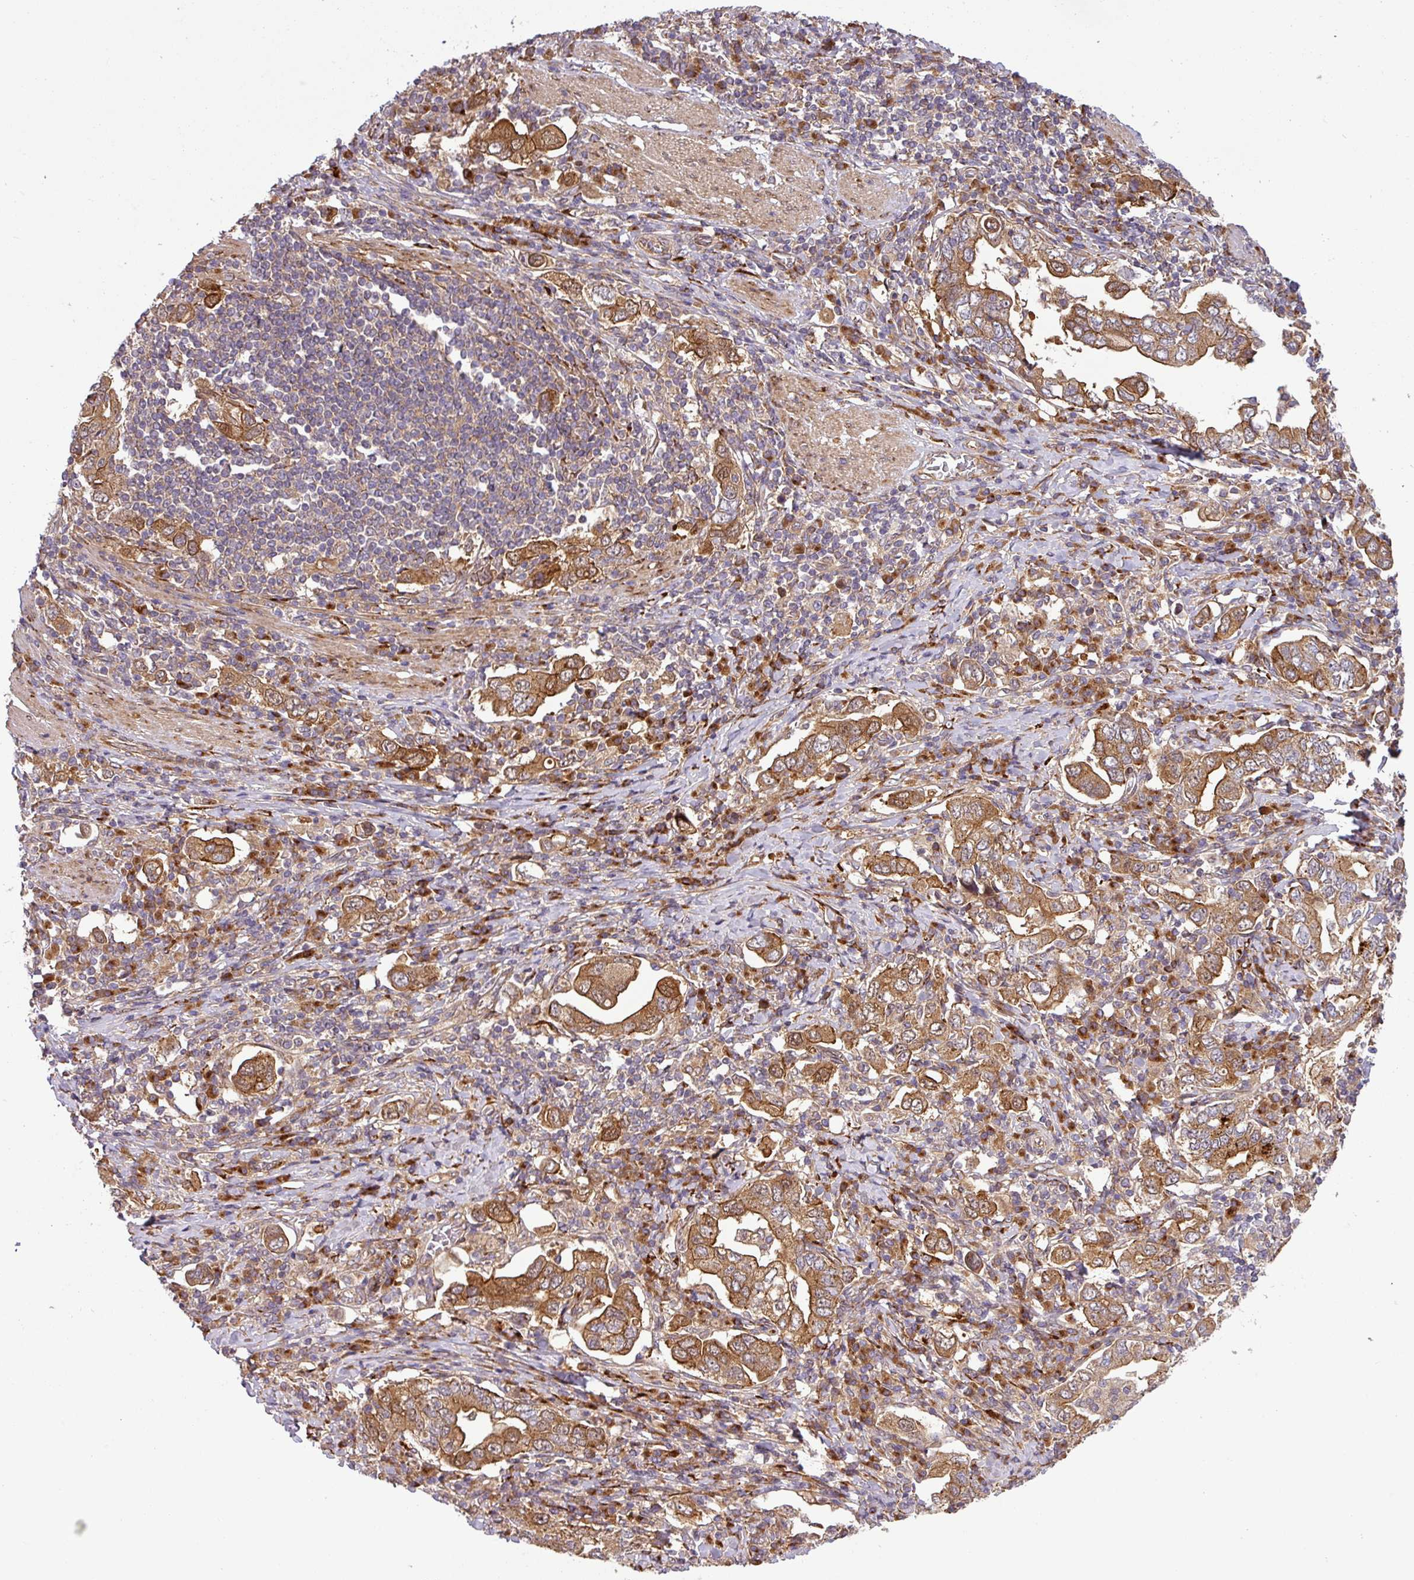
{"staining": {"intensity": "strong", "quantity": ">75%", "location": "cytoplasmic/membranous"}, "tissue": "stomach cancer", "cell_type": "Tumor cells", "image_type": "cancer", "snomed": [{"axis": "morphology", "description": "Adenocarcinoma, NOS"}, {"axis": "topography", "description": "Stomach, upper"}, {"axis": "topography", "description": "Stomach"}], "caption": "A high-resolution histopathology image shows immunohistochemistry (IHC) staining of stomach adenocarcinoma, which displays strong cytoplasmic/membranous expression in approximately >75% of tumor cells.", "gene": "ART1", "patient": {"sex": "male", "age": 62}}